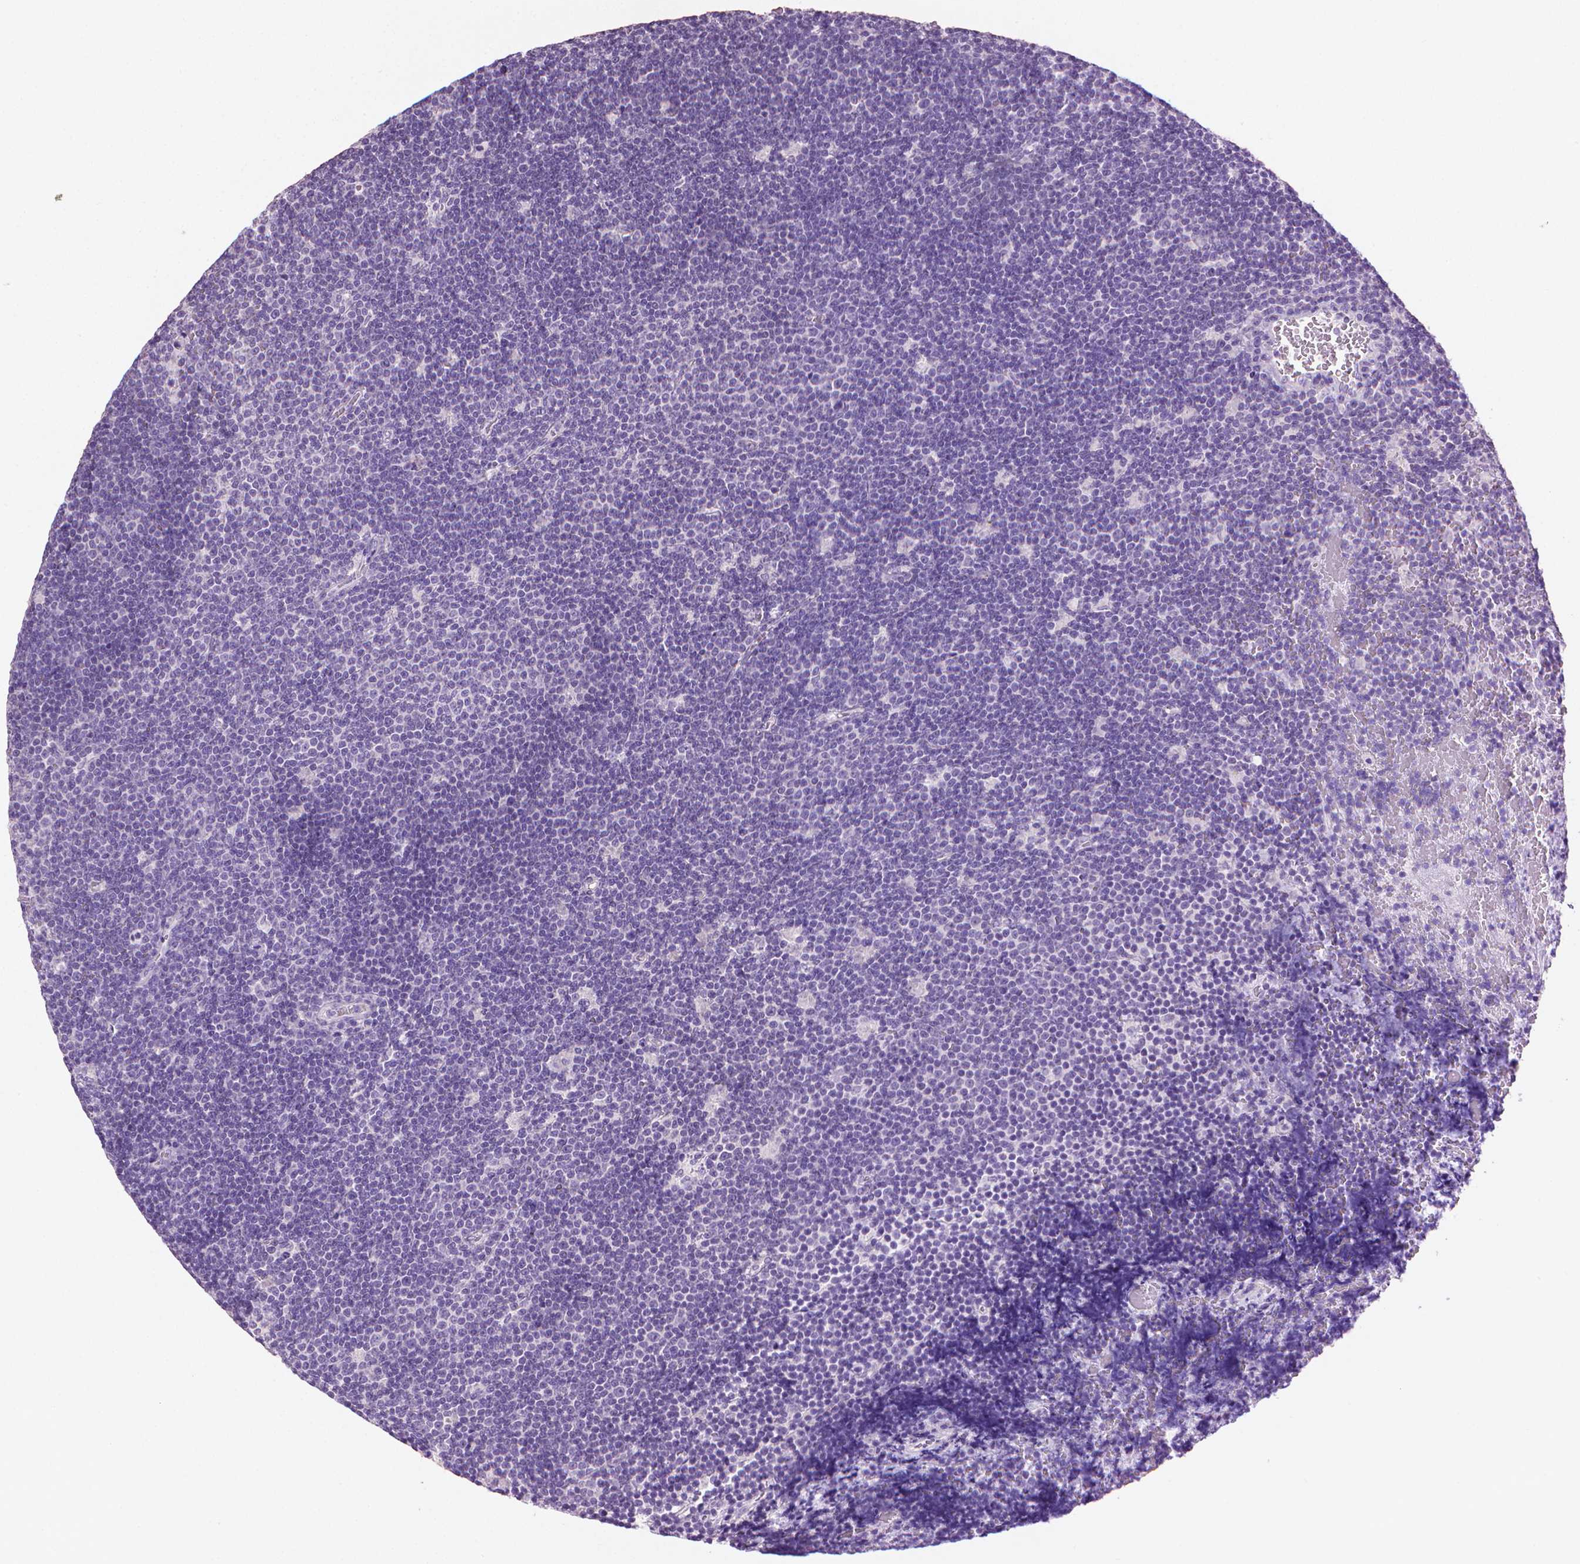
{"staining": {"intensity": "negative", "quantity": "none", "location": "none"}, "tissue": "lymphoma", "cell_type": "Tumor cells", "image_type": "cancer", "snomed": [{"axis": "morphology", "description": "Malignant lymphoma, non-Hodgkin's type, Low grade"}, {"axis": "topography", "description": "Brain"}], "caption": "Human lymphoma stained for a protein using immunohistochemistry (IHC) shows no staining in tumor cells.", "gene": "MLANA", "patient": {"sex": "female", "age": 66}}